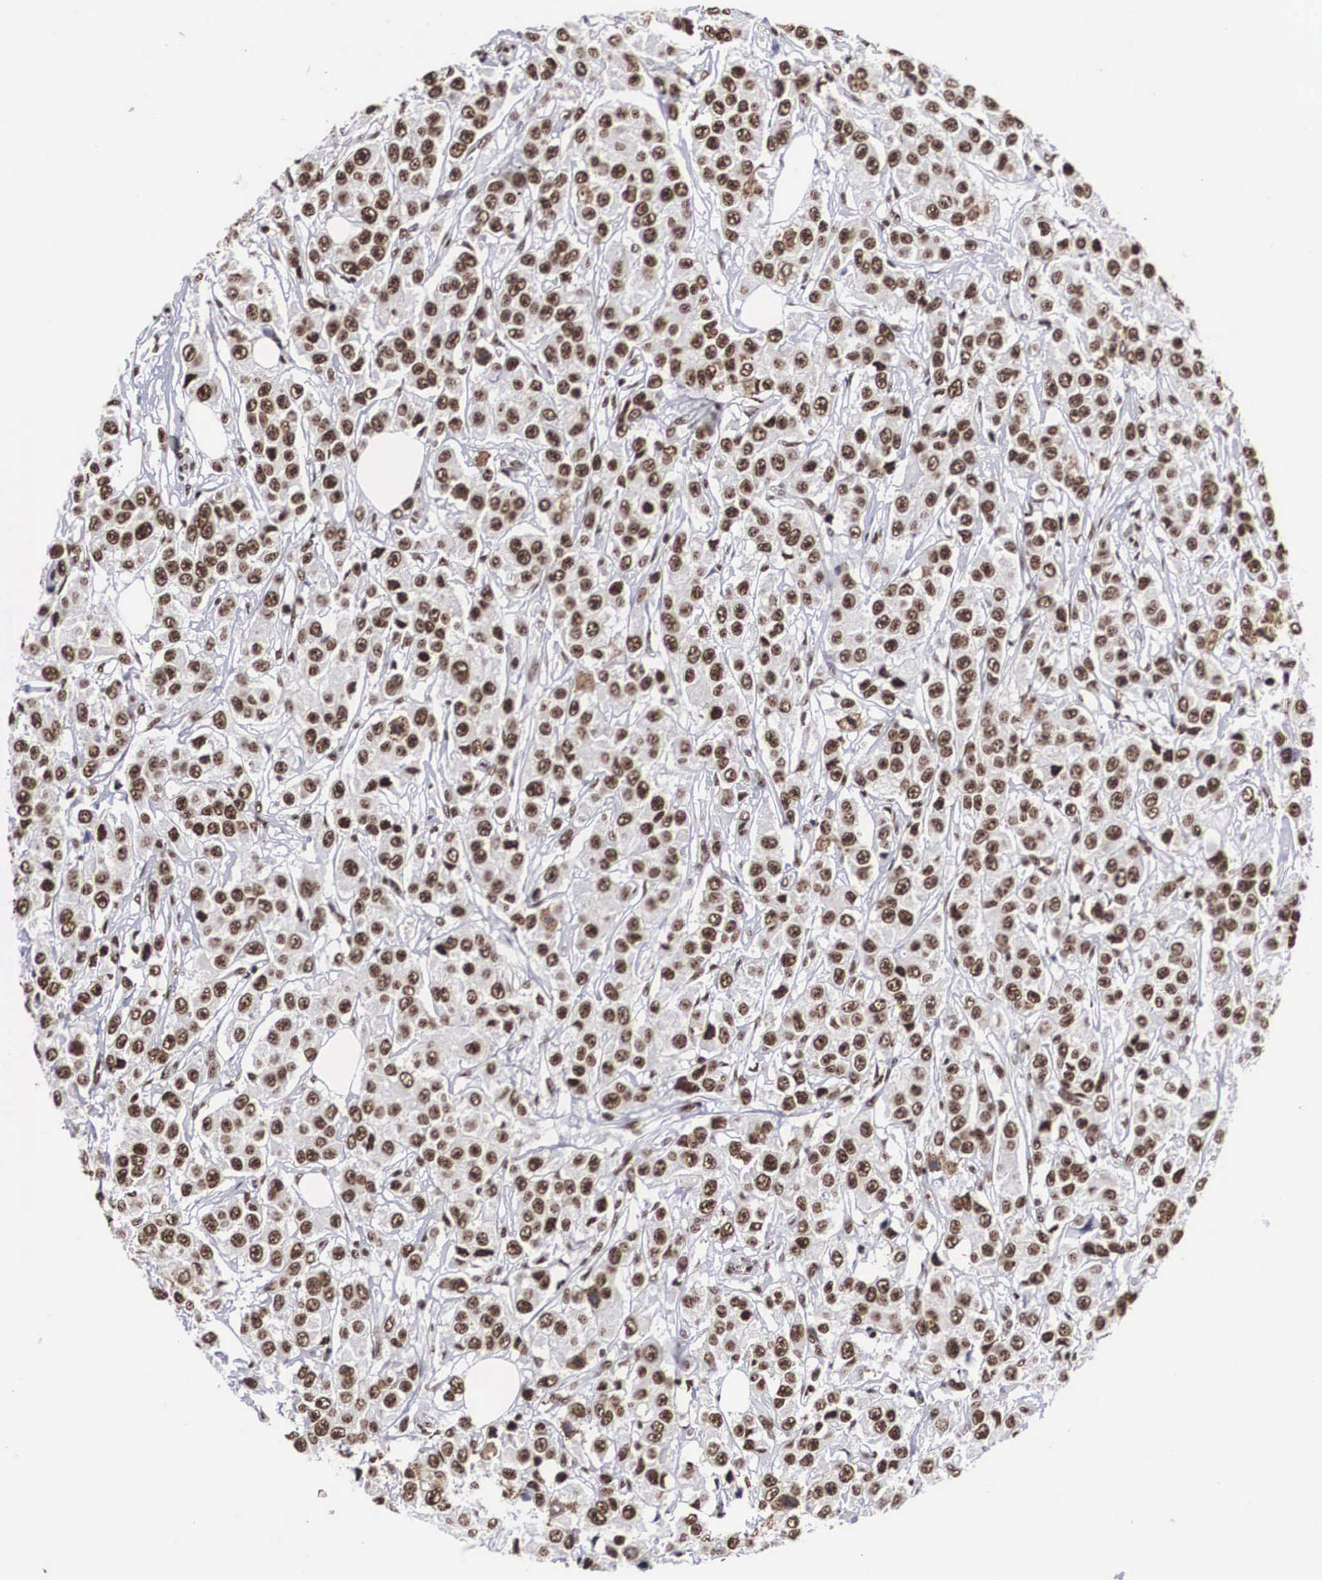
{"staining": {"intensity": "moderate", "quantity": ">75%", "location": "nuclear"}, "tissue": "breast cancer", "cell_type": "Tumor cells", "image_type": "cancer", "snomed": [{"axis": "morphology", "description": "Duct carcinoma"}, {"axis": "topography", "description": "Breast"}], "caption": "The immunohistochemical stain highlights moderate nuclear positivity in tumor cells of breast cancer tissue.", "gene": "ACIN1", "patient": {"sex": "female", "age": 58}}